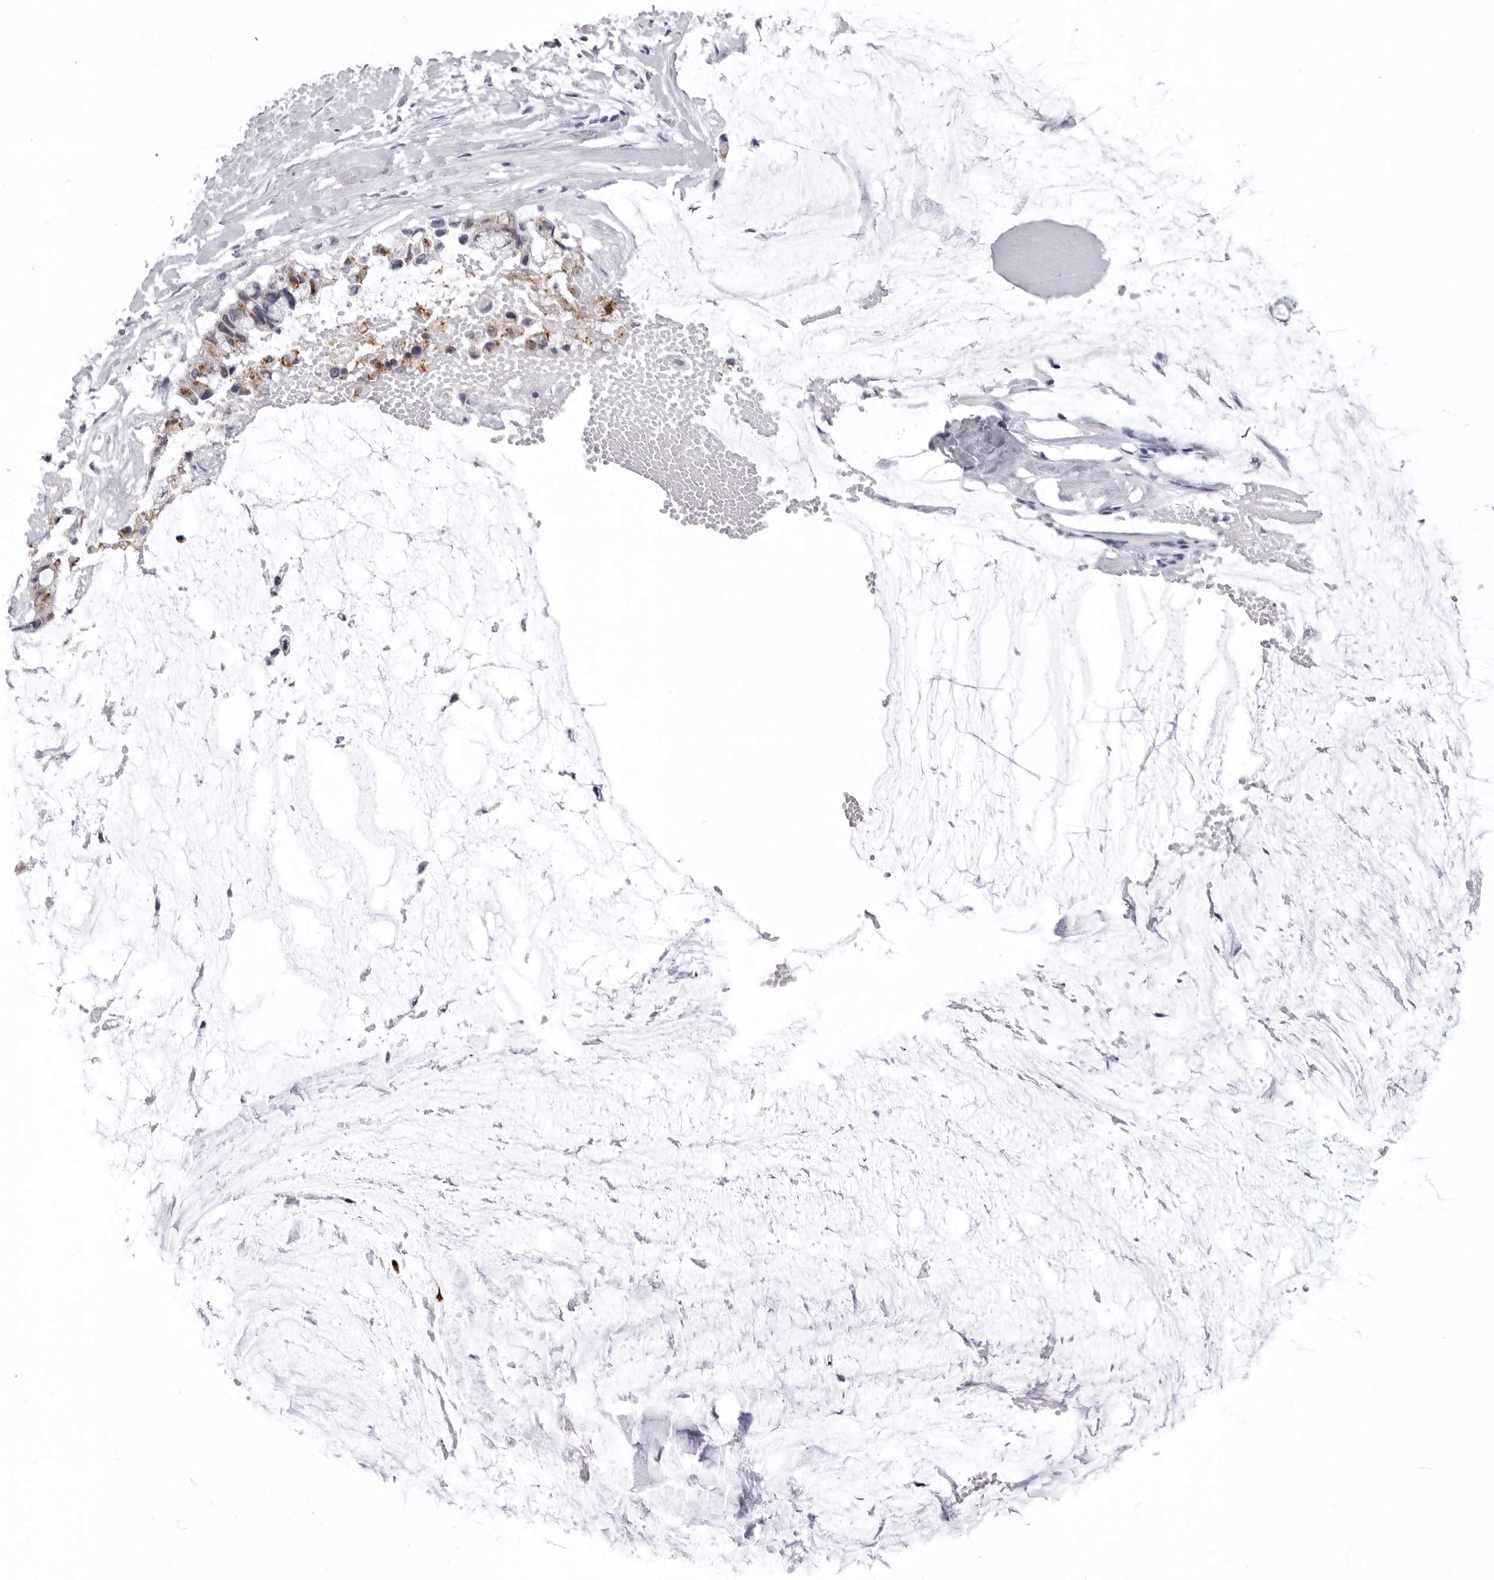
{"staining": {"intensity": "moderate", "quantity": "<25%", "location": "cytoplasmic/membranous"}, "tissue": "ovarian cancer", "cell_type": "Tumor cells", "image_type": "cancer", "snomed": [{"axis": "morphology", "description": "Cystadenocarcinoma, mucinous, NOS"}, {"axis": "topography", "description": "Ovary"}], "caption": "Ovarian cancer stained with a protein marker displays moderate staining in tumor cells.", "gene": "LGALS4", "patient": {"sex": "female", "age": 39}}